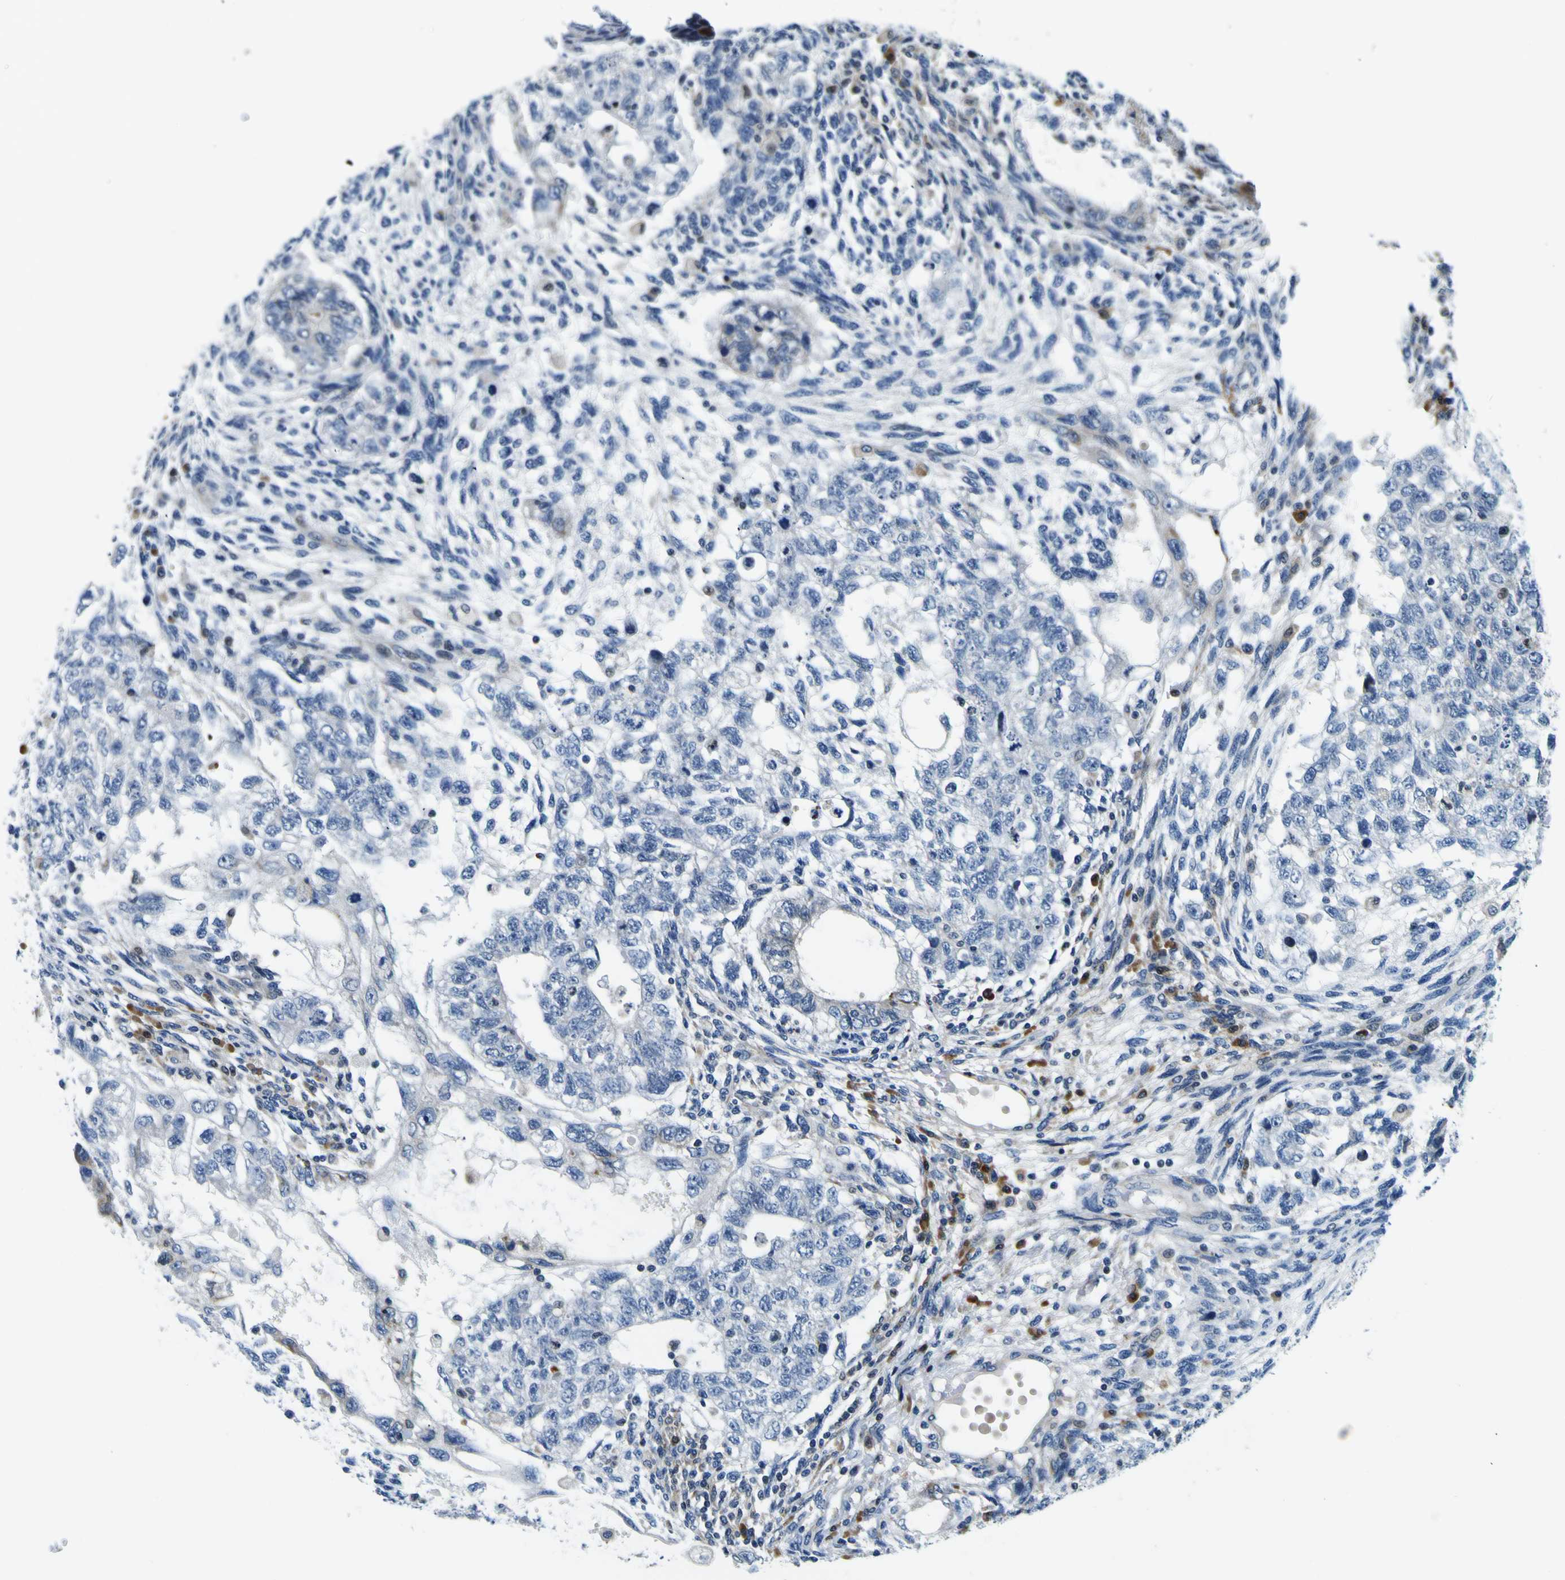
{"staining": {"intensity": "negative", "quantity": "none", "location": "none"}, "tissue": "testis cancer", "cell_type": "Tumor cells", "image_type": "cancer", "snomed": [{"axis": "morphology", "description": "Normal tissue, NOS"}, {"axis": "morphology", "description": "Carcinoma, Embryonal, NOS"}, {"axis": "topography", "description": "Testis"}], "caption": "The photomicrograph exhibits no significant staining in tumor cells of embryonal carcinoma (testis).", "gene": "NLRP3", "patient": {"sex": "male", "age": 36}}